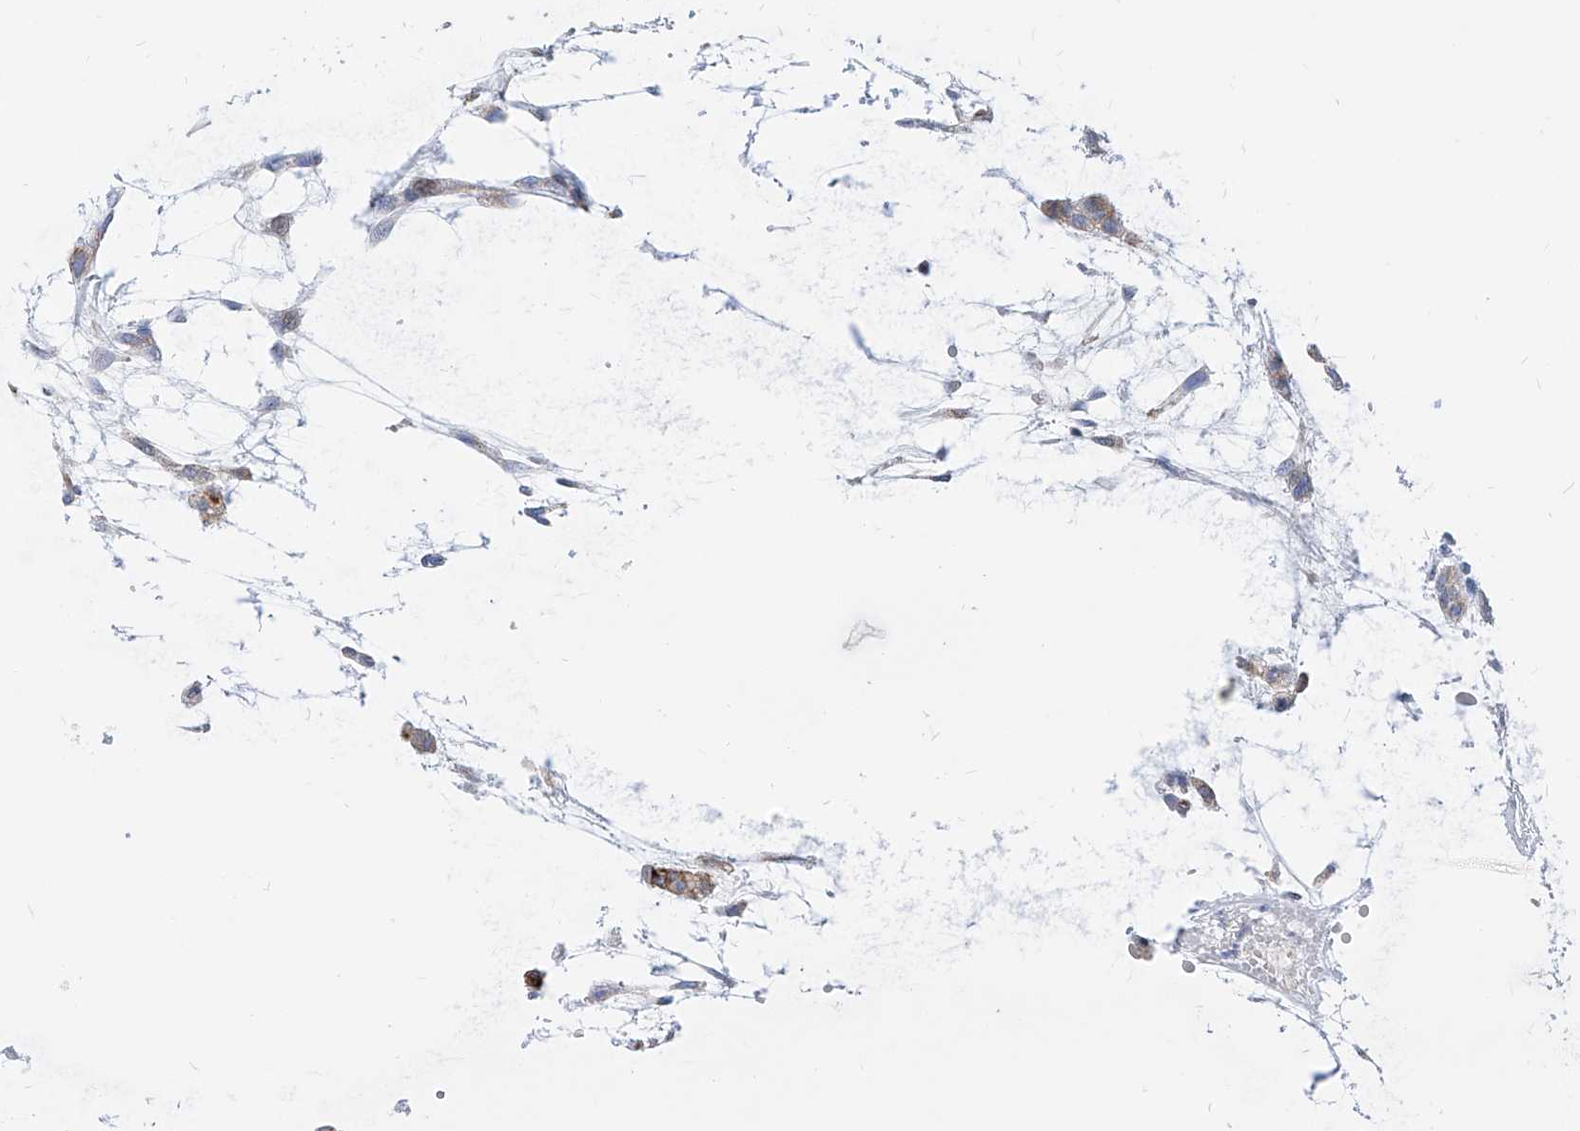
{"staining": {"intensity": "weak", "quantity": "<25%", "location": "cytoplasmic/membranous"}, "tissue": "head and neck cancer", "cell_type": "Tumor cells", "image_type": "cancer", "snomed": [{"axis": "morphology", "description": "Adenocarcinoma, NOS"}, {"axis": "morphology", "description": "Adenoma, NOS"}, {"axis": "topography", "description": "Head-Neck"}], "caption": "This is an immunohistochemistry photomicrograph of head and neck cancer (adenocarcinoma). There is no positivity in tumor cells.", "gene": "AGPS", "patient": {"sex": "female", "age": 55}}